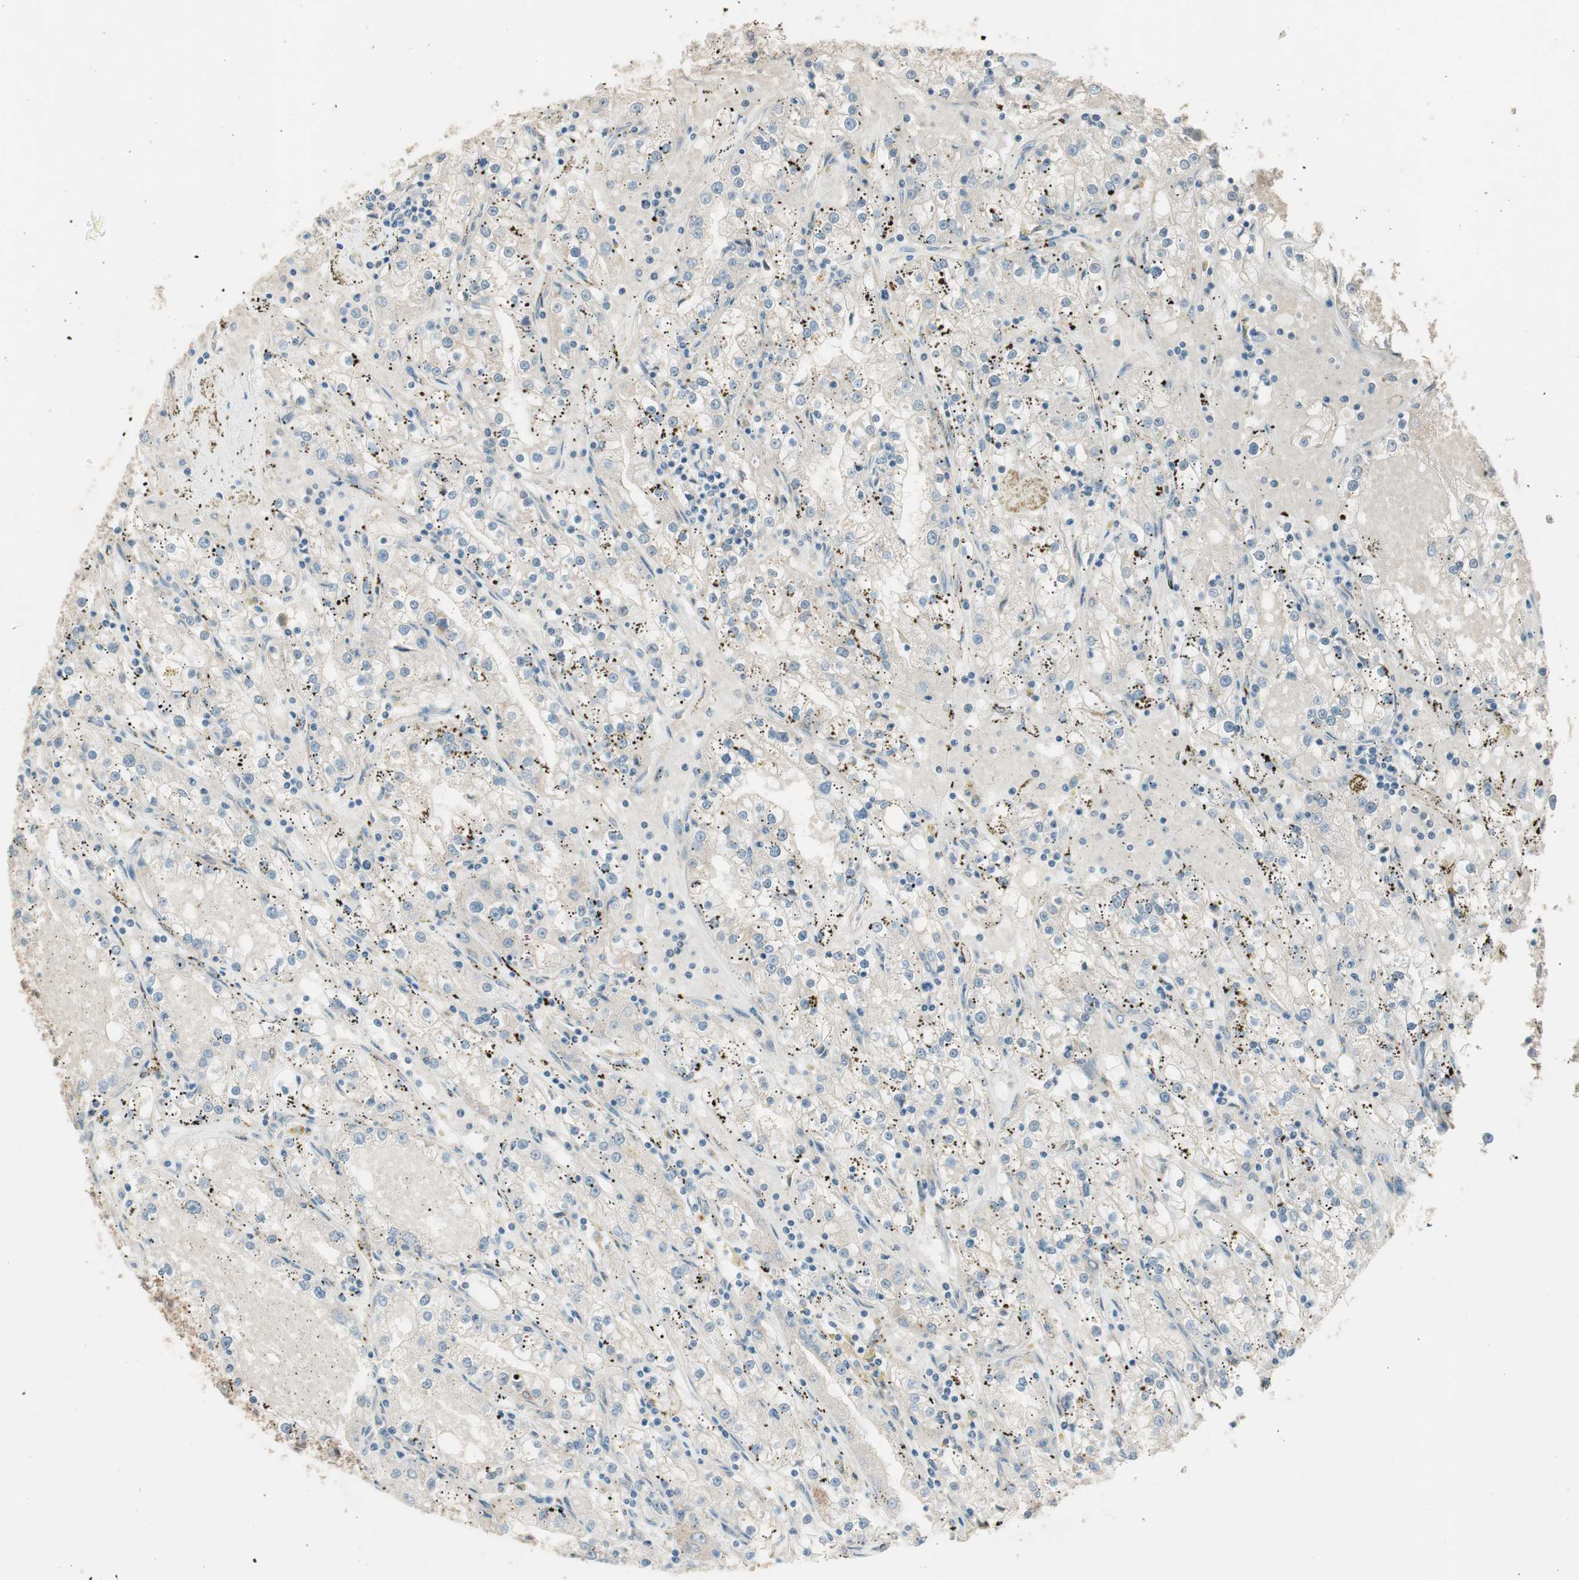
{"staining": {"intensity": "weak", "quantity": "<25%", "location": "cytoplasmic/membranous"}, "tissue": "renal cancer", "cell_type": "Tumor cells", "image_type": "cancer", "snomed": [{"axis": "morphology", "description": "Adenocarcinoma, NOS"}, {"axis": "topography", "description": "Kidney"}], "caption": "The photomicrograph demonstrates no significant positivity in tumor cells of adenocarcinoma (renal). (DAB immunohistochemistry (IHC) visualized using brightfield microscopy, high magnification).", "gene": "GALT", "patient": {"sex": "male", "age": 56}}